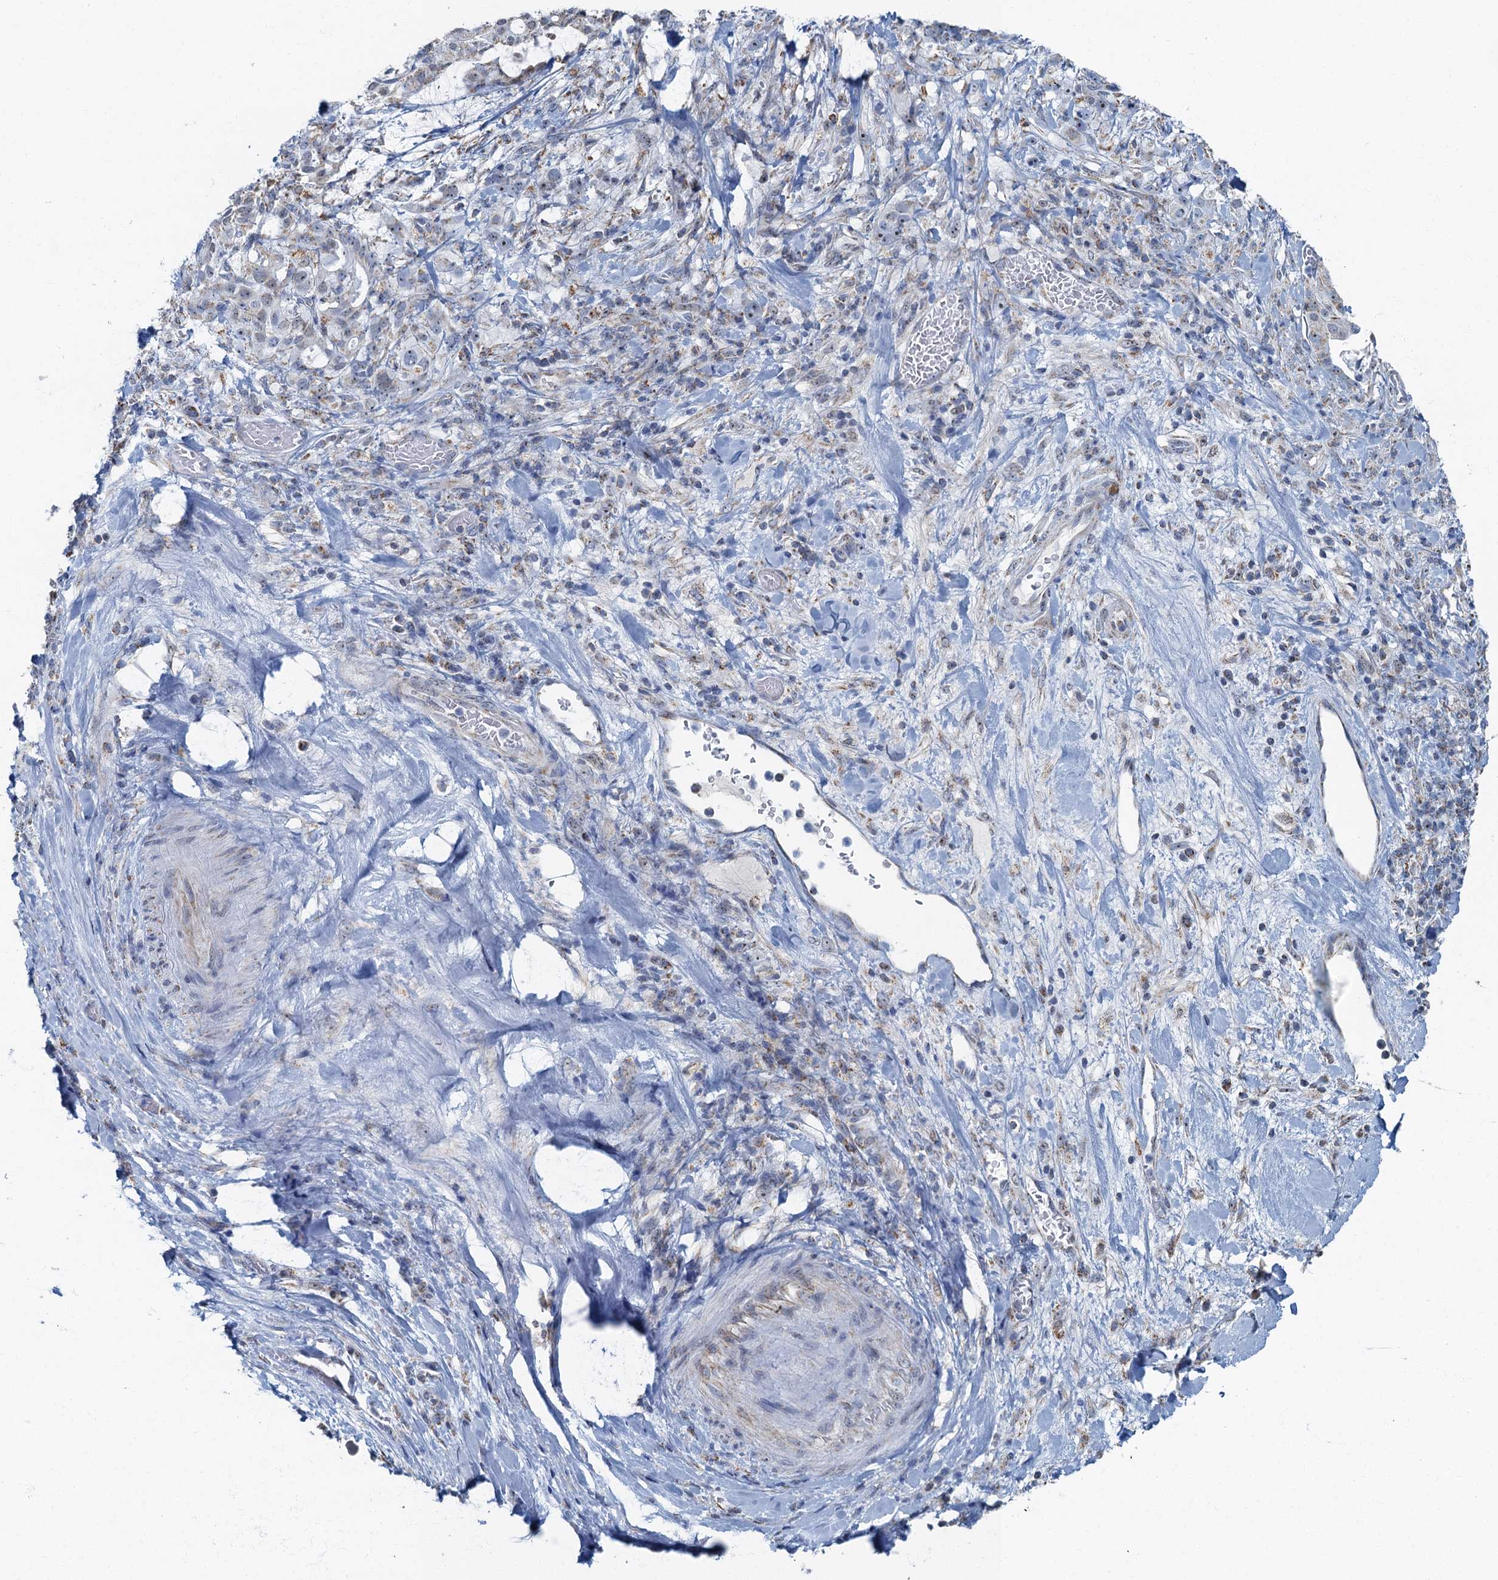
{"staining": {"intensity": "weak", "quantity": "25%-75%", "location": "cytoplasmic/membranous"}, "tissue": "stomach cancer", "cell_type": "Tumor cells", "image_type": "cancer", "snomed": [{"axis": "morphology", "description": "Adenocarcinoma, NOS"}, {"axis": "topography", "description": "Stomach"}], "caption": "Weak cytoplasmic/membranous protein staining is identified in approximately 25%-75% of tumor cells in stomach adenocarcinoma.", "gene": "RAD9B", "patient": {"sex": "male", "age": 48}}